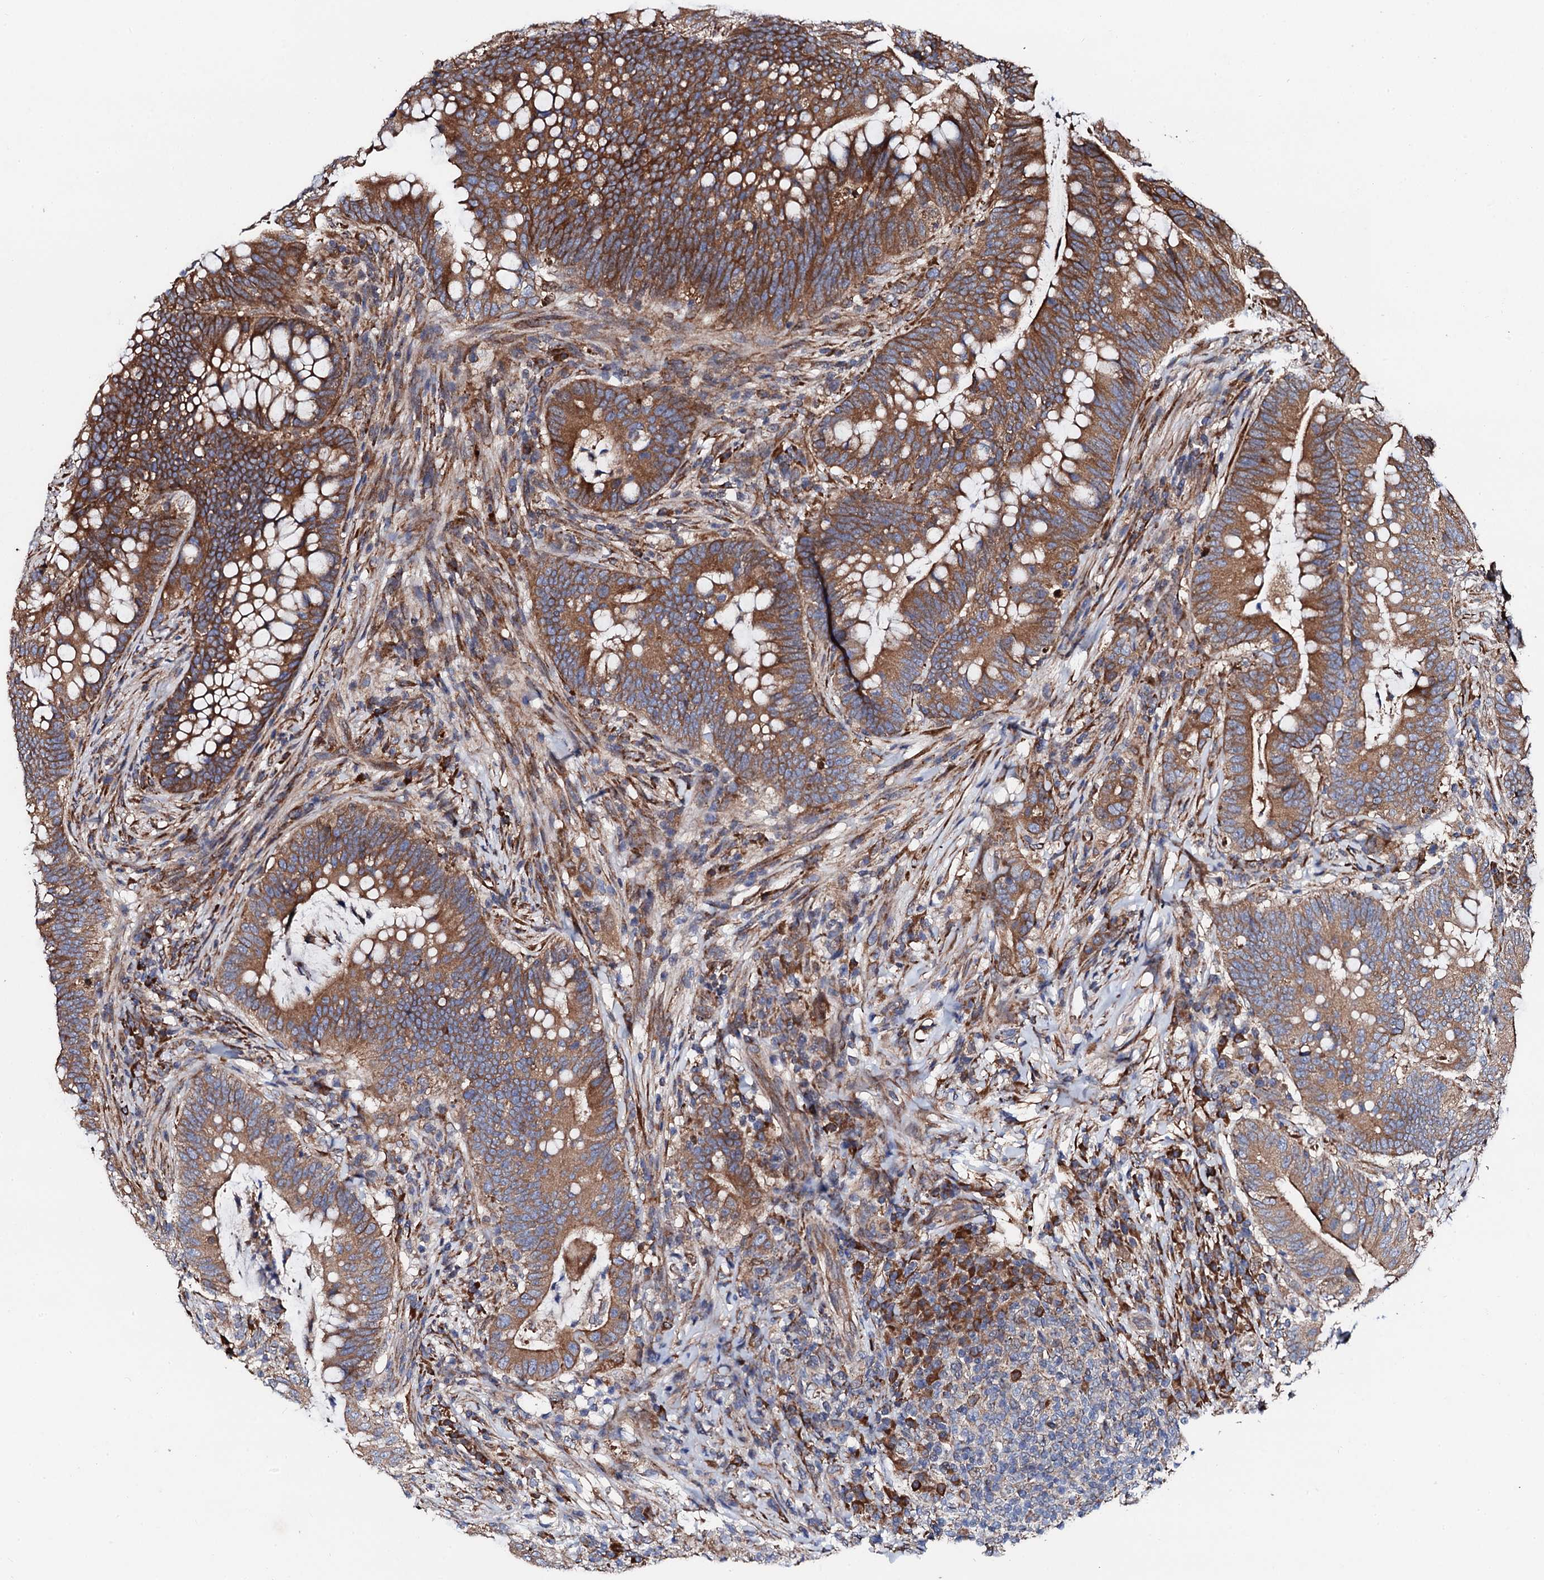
{"staining": {"intensity": "moderate", "quantity": ">75%", "location": "cytoplasmic/membranous"}, "tissue": "colorectal cancer", "cell_type": "Tumor cells", "image_type": "cancer", "snomed": [{"axis": "morphology", "description": "Adenocarcinoma, NOS"}, {"axis": "topography", "description": "Colon"}], "caption": "Tumor cells demonstrate moderate cytoplasmic/membranous expression in approximately >75% of cells in colorectal cancer.", "gene": "CKAP5", "patient": {"sex": "female", "age": 66}}